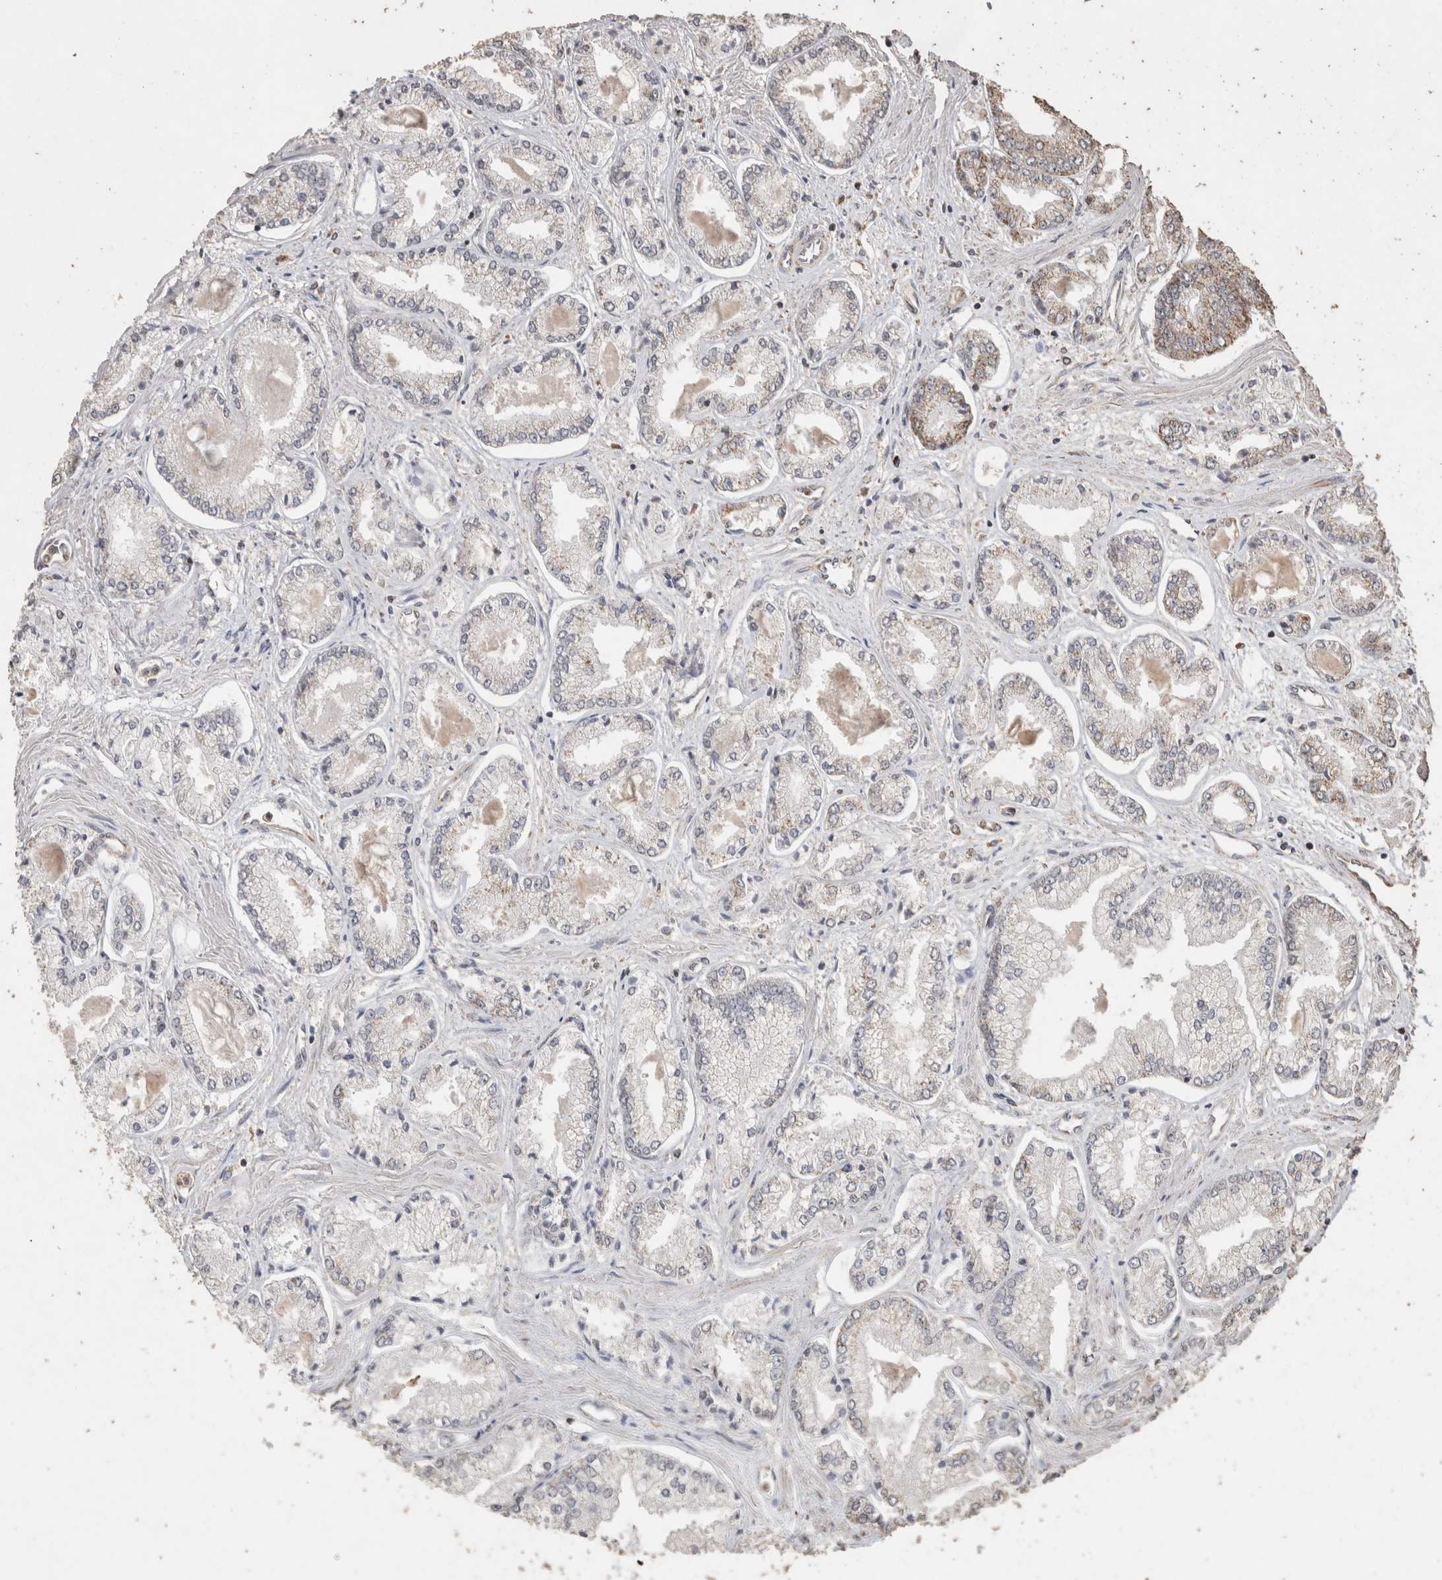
{"staining": {"intensity": "weak", "quantity": "<25%", "location": "cytoplasmic/membranous"}, "tissue": "prostate cancer", "cell_type": "Tumor cells", "image_type": "cancer", "snomed": [{"axis": "morphology", "description": "Adenocarcinoma, Low grade"}, {"axis": "topography", "description": "Prostate"}], "caption": "Immunohistochemical staining of prostate cancer displays no significant staining in tumor cells.", "gene": "ACADM", "patient": {"sex": "male", "age": 52}}